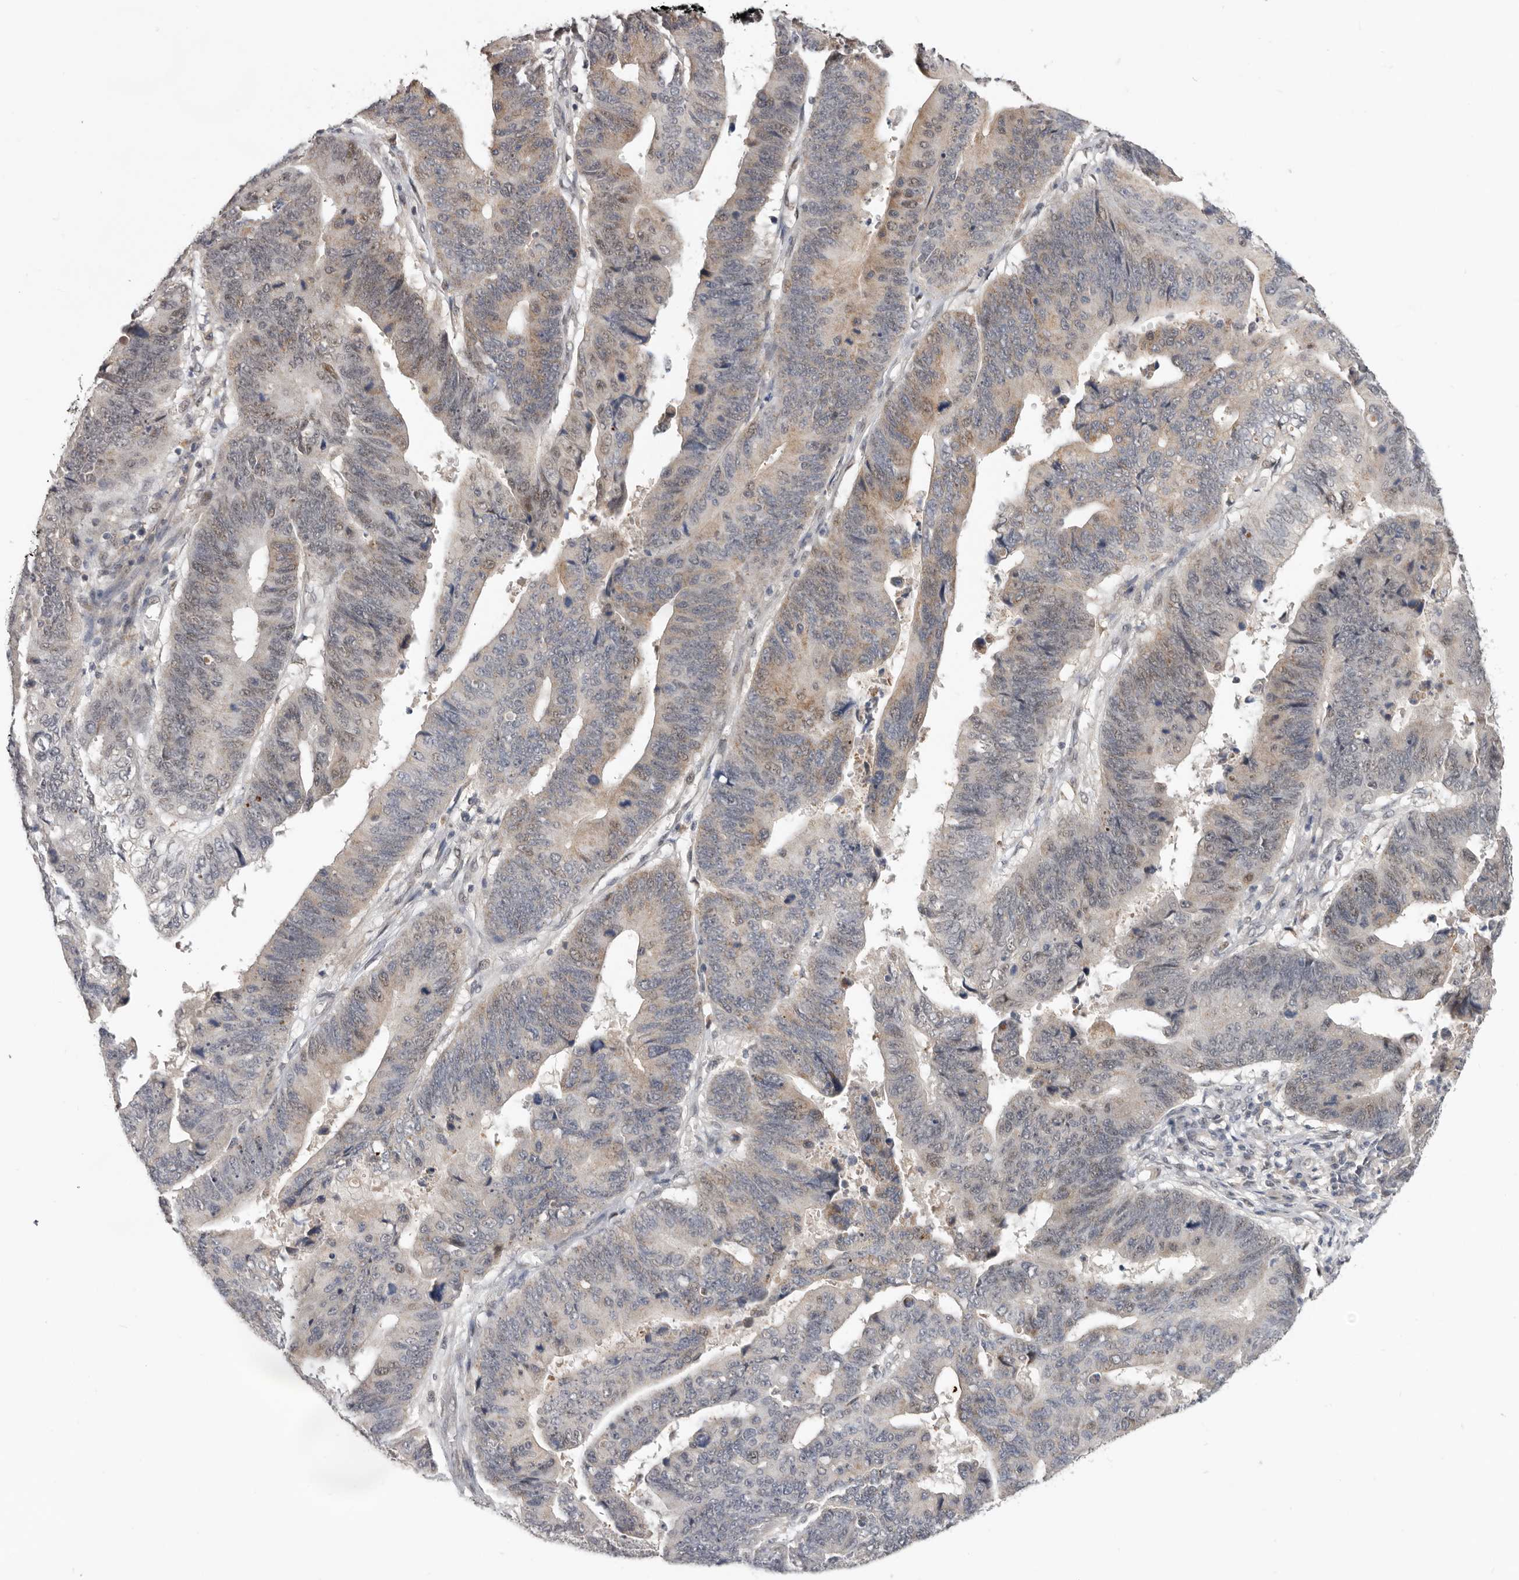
{"staining": {"intensity": "moderate", "quantity": "<25%", "location": "cytoplasmic/membranous,nuclear"}, "tissue": "stomach cancer", "cell_type": "Tumor cells", "image_type": "cancer", "snomed": [{"axis": "morphology", "description": "Adenocarcinoma, NOS"}, {"axis": "topography", "description": "Stomach"}], "caption": "Stomach cancer (adenocarcinoma) stained with IHC shows moderate cytoplasmic/membranous and nuclear positivity in about <25% of tumor cells. (IHC, brightfield microscopy, high magnification).", "gene": "BRCA2", "patient": {"sex": "male", "age": 59}}